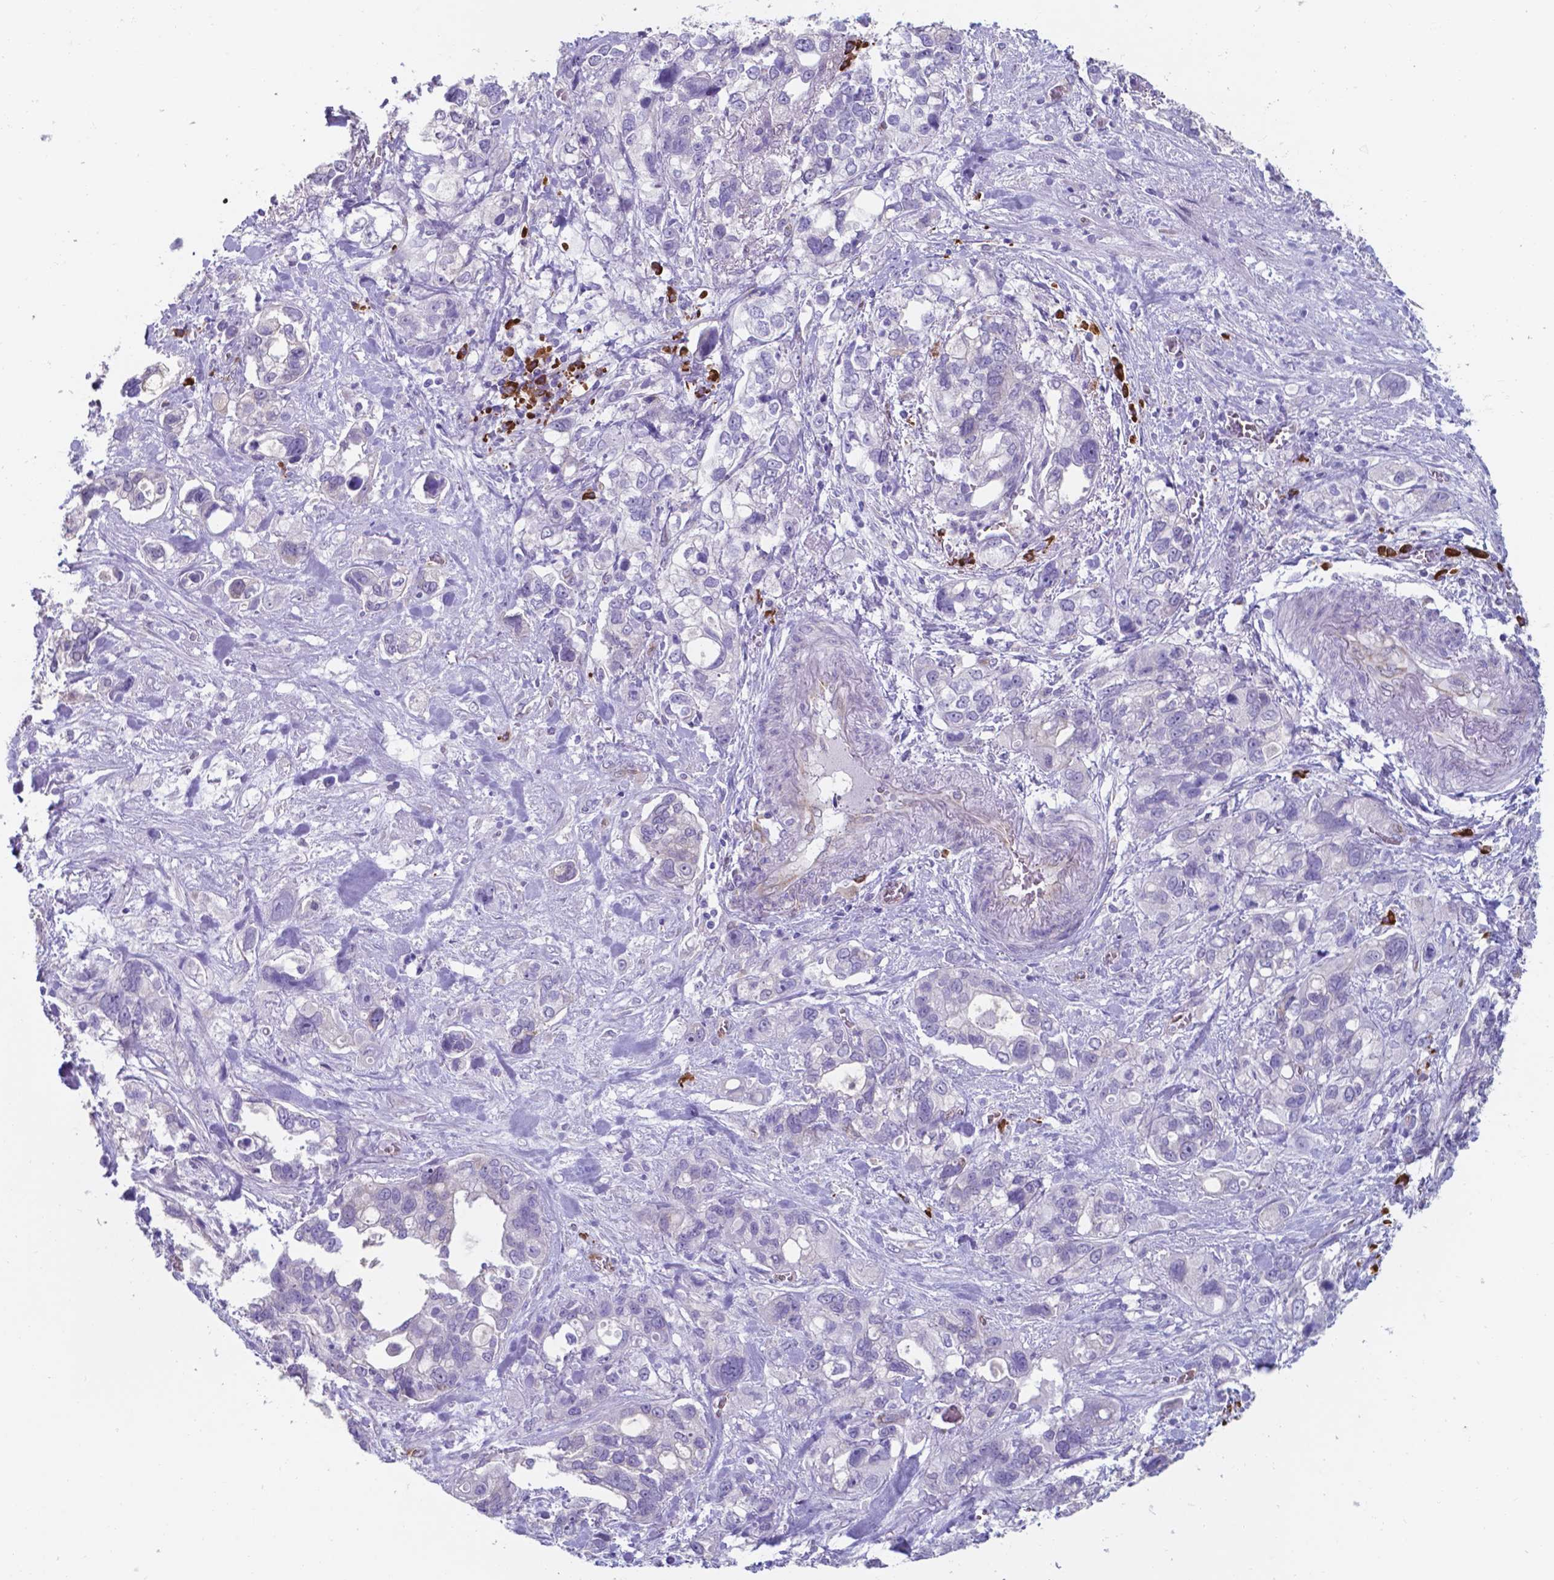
{"staining": {"intensity": "negative", "quantity": "none", "location": "none"}, "tissue": "stomach cancer", "cell_type": "Tumor cells", "image_type": "cancer", "snomed": [{"axis": "morphology", "description": "Adenocarcinoma, NOS"}, {"axis": "topography", "description": "Stomach, upper"}], "caption": "This is an IHC micrograph of stomach cancer. There is no expression in tumor cells.", "gene": "UBE2J1", "patient": {"sex": "female", "age": 81}}